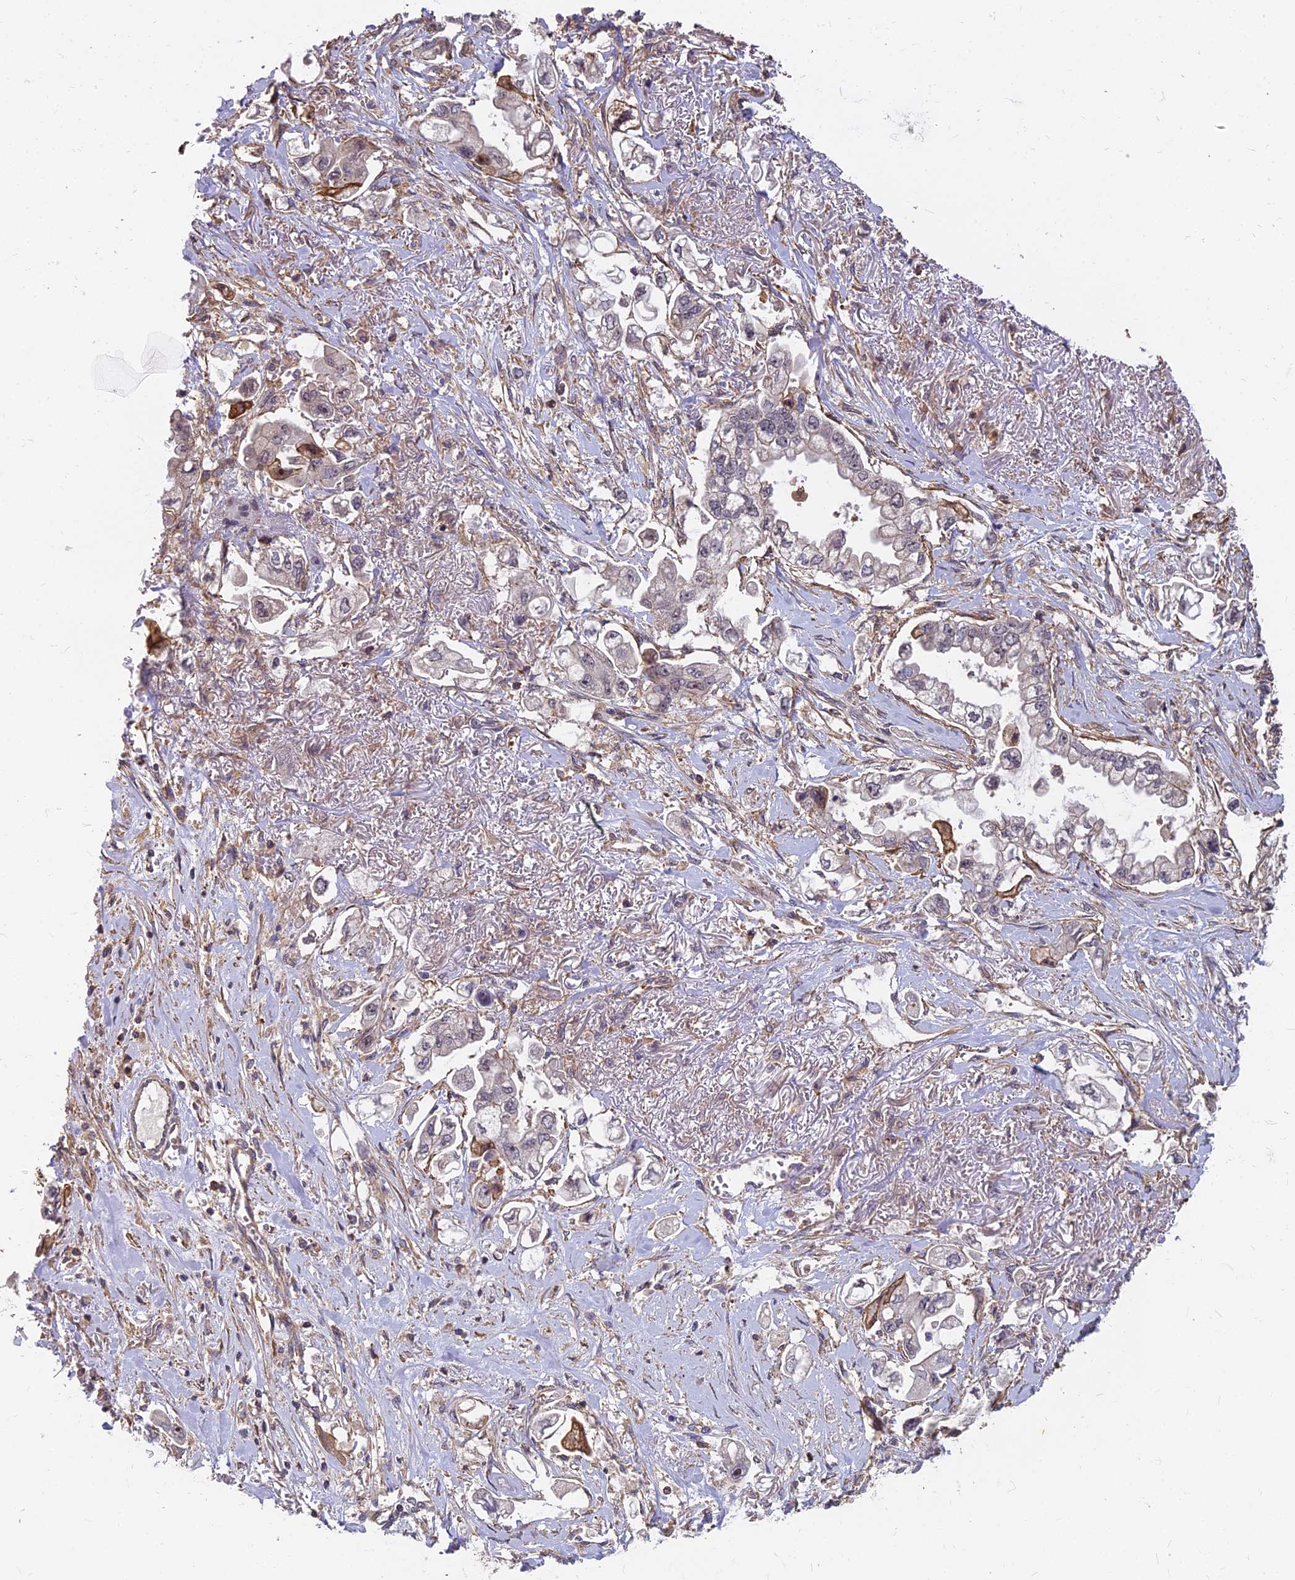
{"staining": {"intensity": "negative", "quantity": "none", "location": "none"}, "tissue": "stomach cancer", "cell_type": "Tumor cells", "image_type": "cancer", "snomed": [{"axis": "morphology", "description": "Adenocarcinoma, NOS"}, {"axis": "topography", "description": "Stomach"}], "caption": "Immunohistochemistry of human stomach adenocarcinoma exhibits no expression in tumor cells. Brightfield microscopy of immunohistochemistry stained with DAB (3,3'-diaminobenzidine) (brown) and hematoxylin (blue), captured at high magnification.", "gene": "TCEA3", "patient": {"sex": "male", "age": 62}}